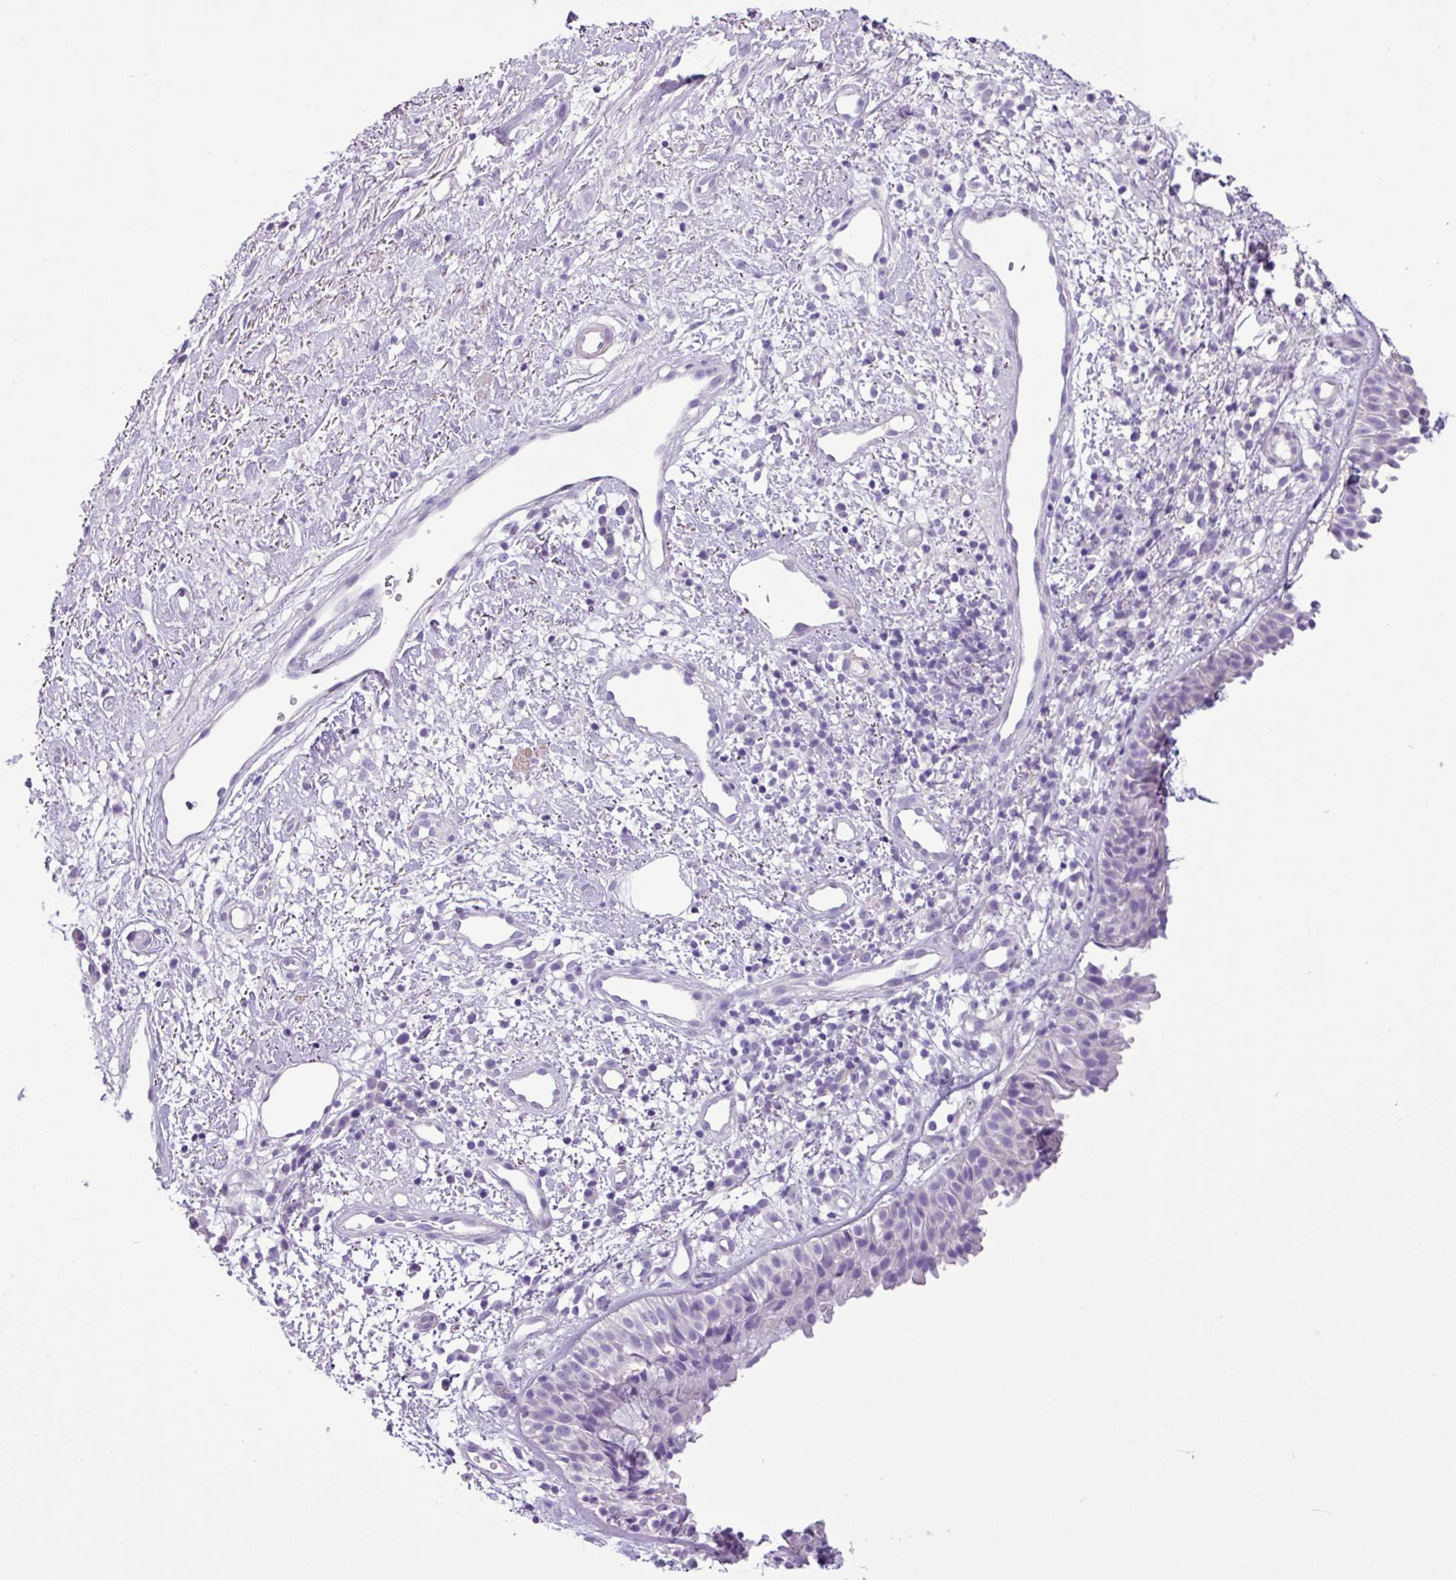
{"staining": {"intensity": "negative", "quantity": "none", "location": "none"}, "tissue": "nasopharynx", "cell_type": "Respiratory epithelial cells", "image_type": "normal", "snomed": [{"axis": "morphology", "description": "Normal tissue, NOS"}, {"axis": "topography", "description": "Cartilage tissue"}, {"axis": "topography", "description": "Nasopharynx"}, {"axis": "topography", "description": "Thyroid gland"}], "caption": "Immunohistochemical staining of benign nasopharynx reveals no significant staining in respiratory epithelial cells. Nuclei are stained in blue.", "gene": "ZNF334", "patient": {"sex": "male", "age": 63}}